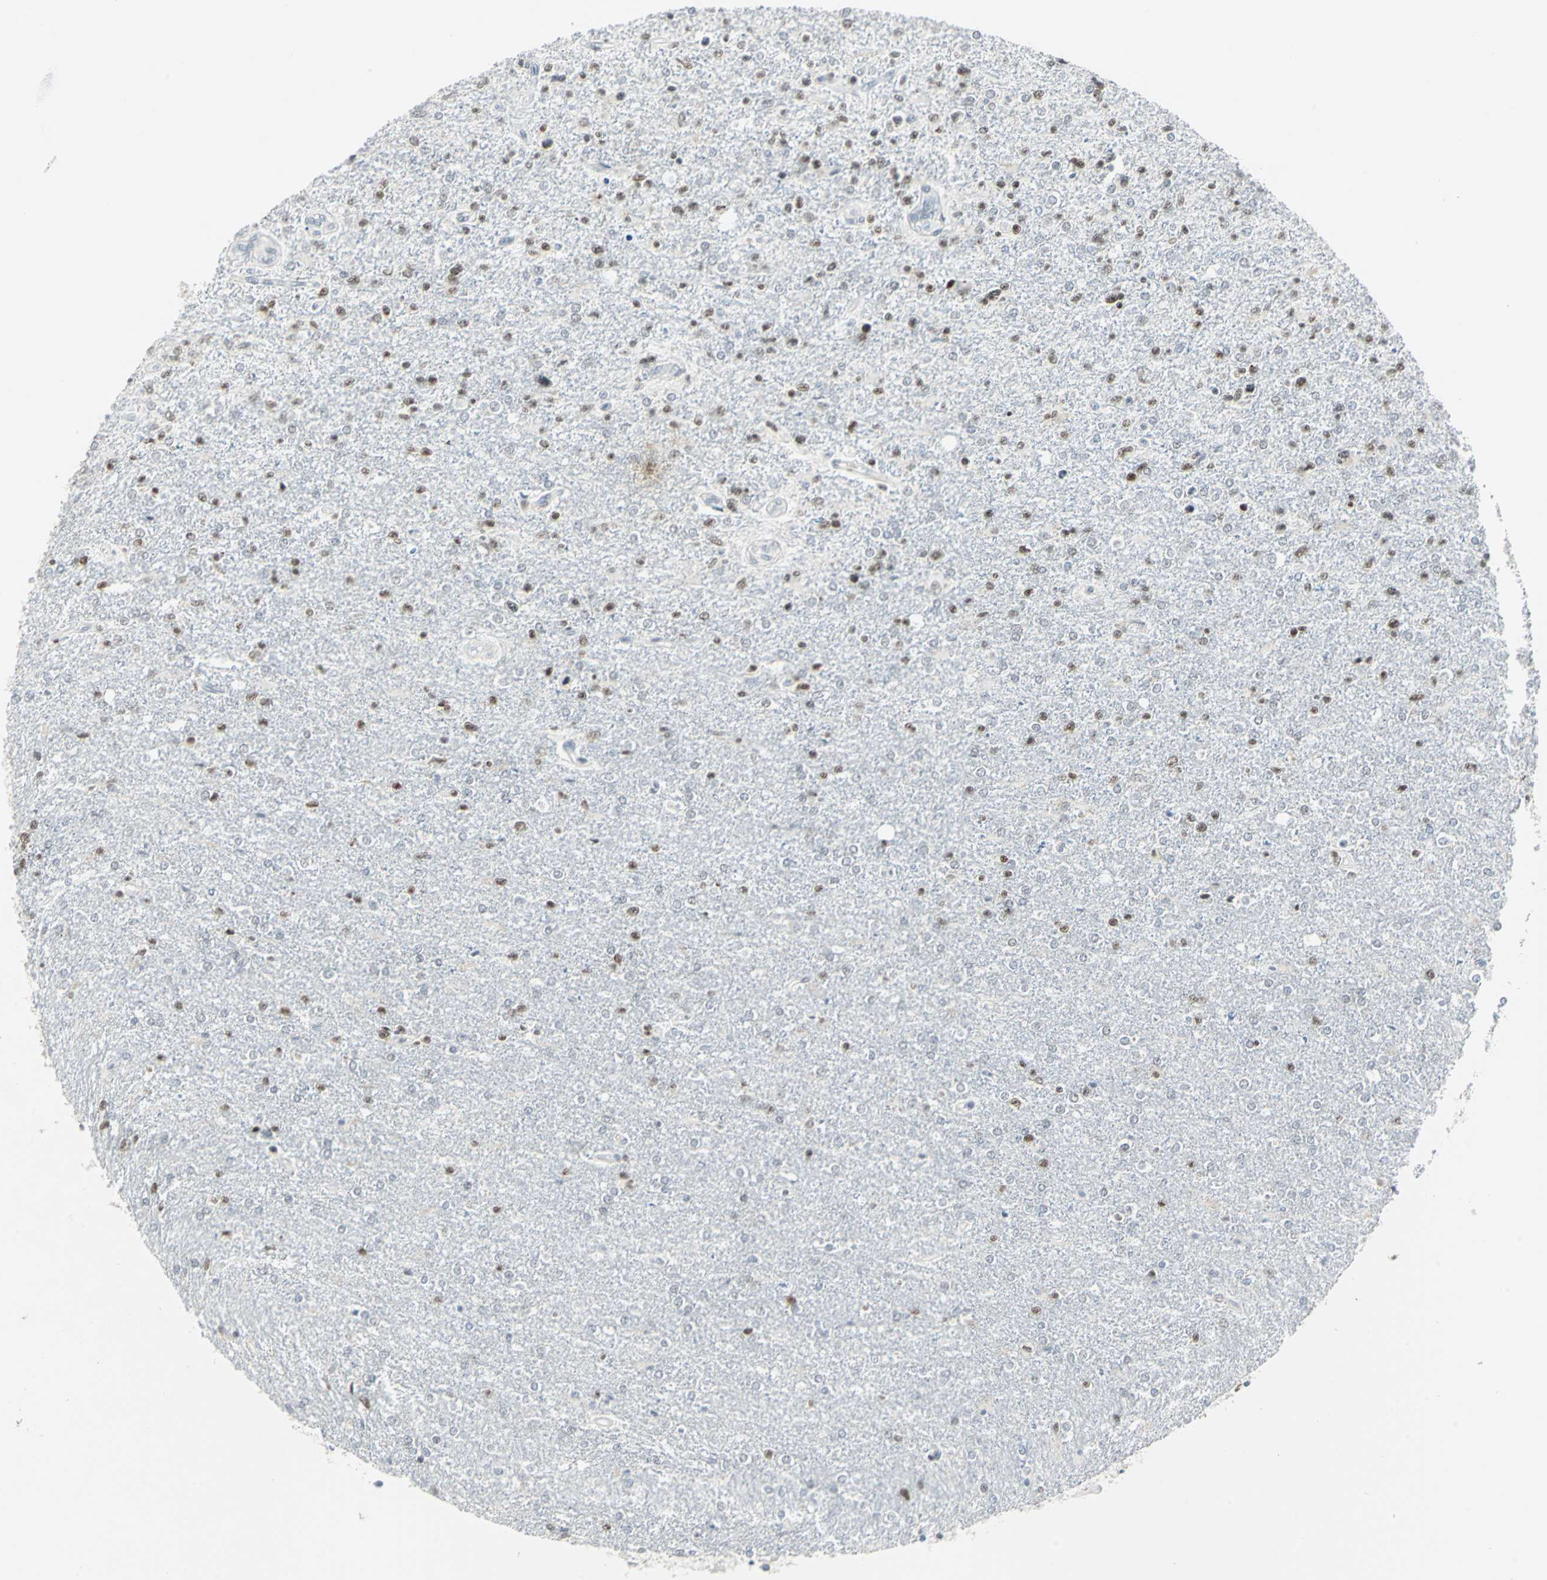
{"staining": {"intensity": "moderate", "quantity": "25%-75%", "location": "nuclear"}, "tissue": "glioma", "cell_type": "Tumor cells", "image_type": "cancer", "snomed": [{"axis": "morphology", "description": "Glioma, malignant, High grade"}, {"axis": "topography", "description": "Cerebral cortex"}], "caption": "Protein staining shows moderate nuclear staining in about 25%-75% of tumor cells in malignant high-grade glioma.", "gene": "MEIS2", "patient": {"sex": "male", "age": 76}}